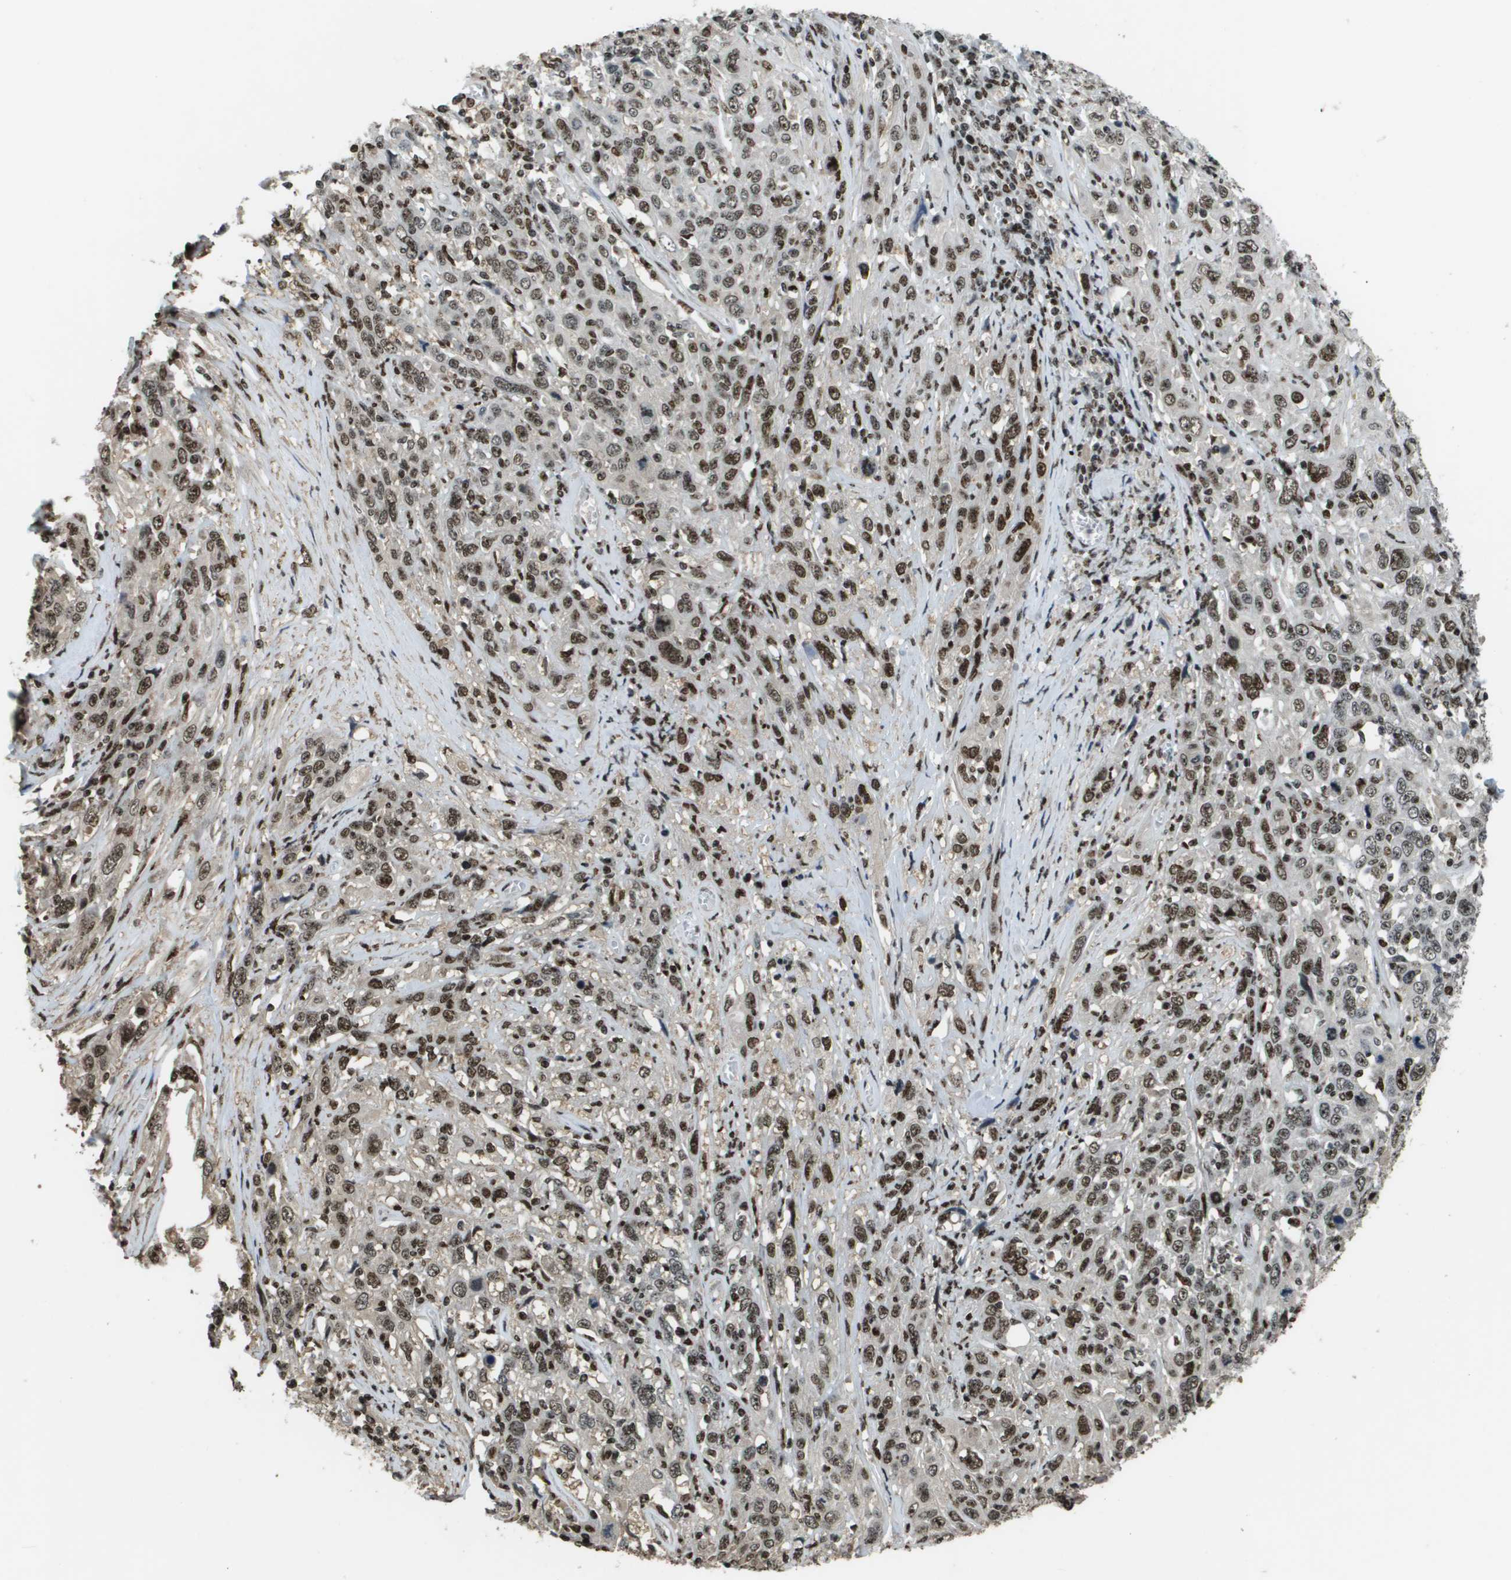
{"staining": {"intensity": "moderate", "quantity": ">75%", "location": "nuclear"}, "tissue": "cervical cancer", "cell_type": "Tumor cells", "image_type": "cancer", "snomed": [{"axis": "morphology", "description": "Squamous cell carcinoma, NOS"}, {"axis": "topography", "description": "Cervix"}], "caption": "Approximately >75% of tumor cells in human squamous cell carcinoma (cervical) display moderate nuclear protein expression as visualized by brown immunohistochemical staining.", "gene": "SP100", "patient": {"sex": "female", "age": 46}}